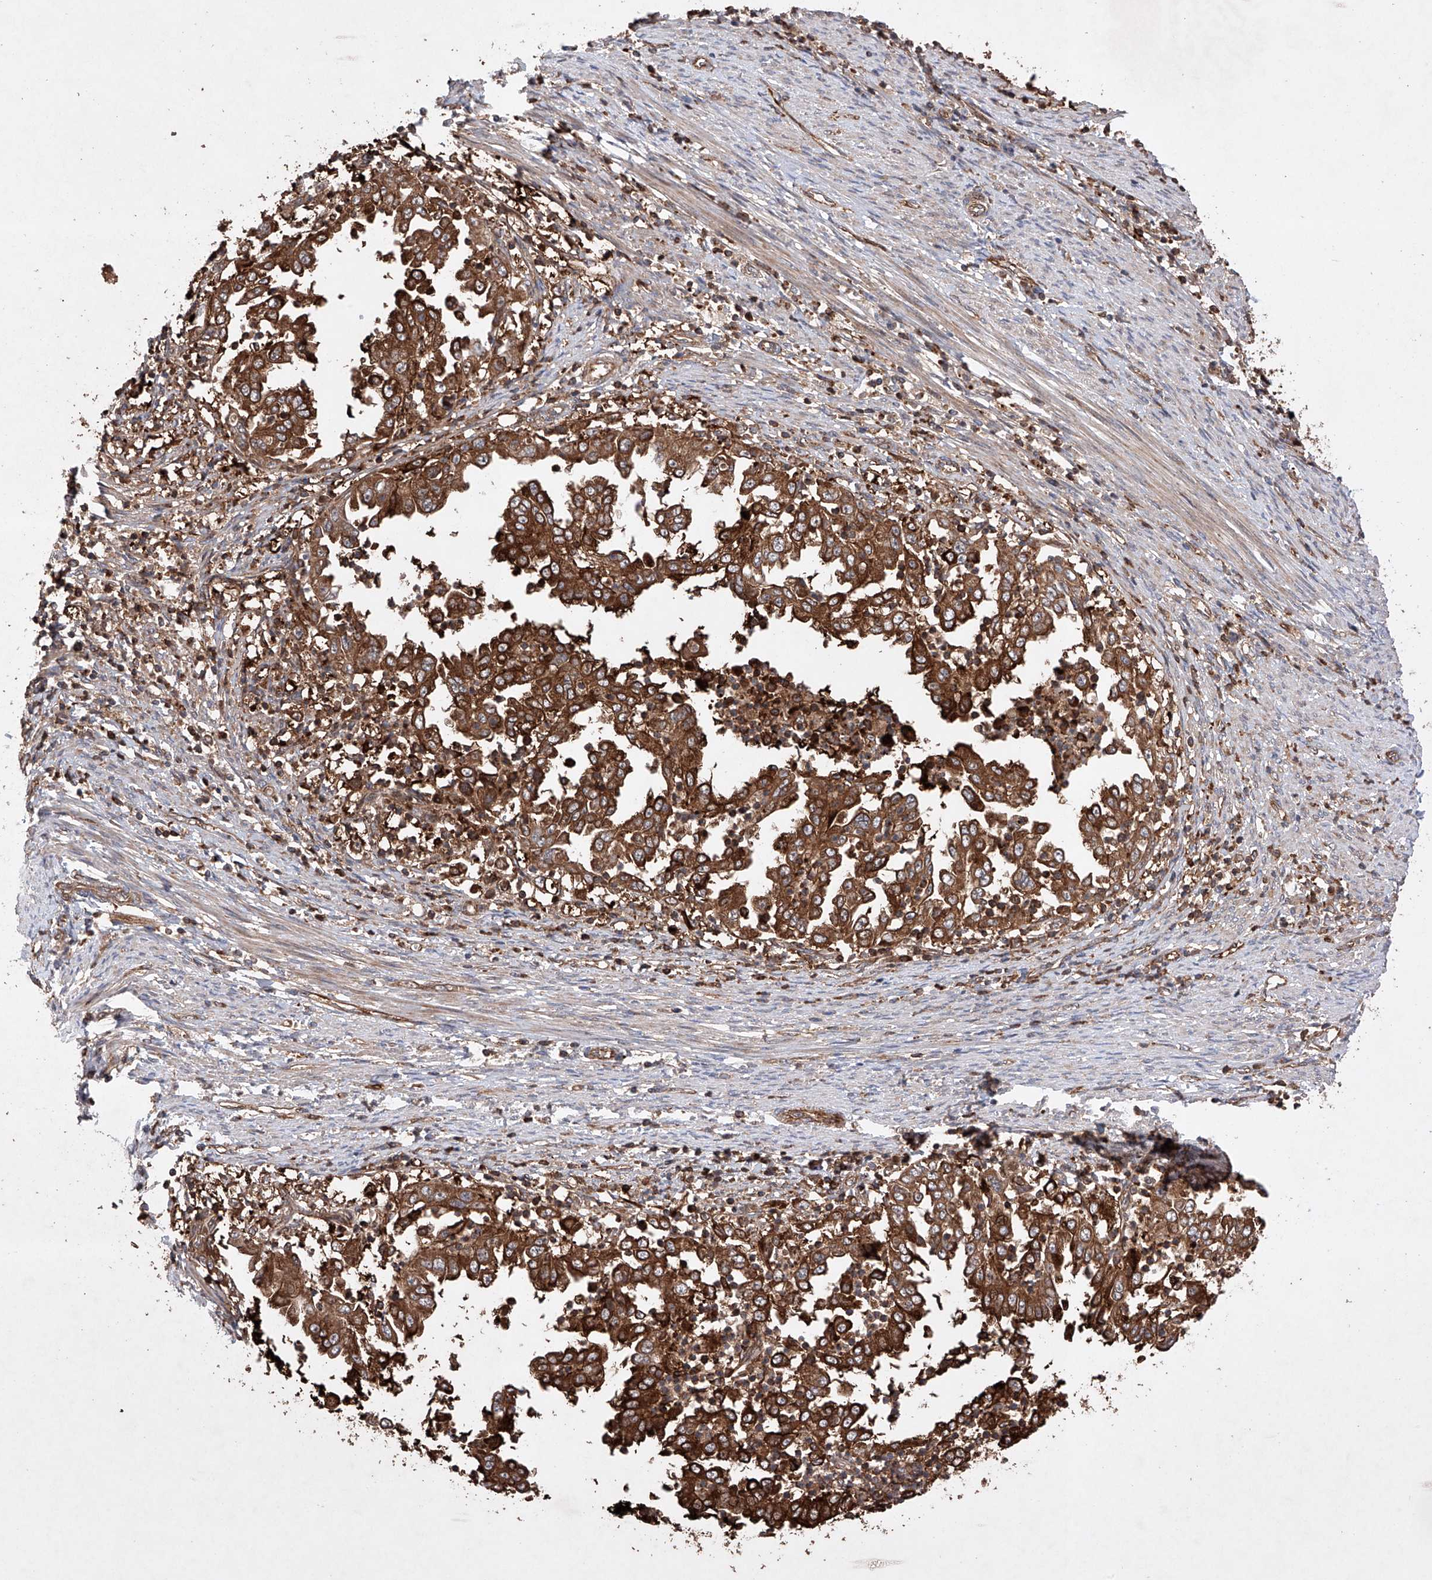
{"staining": {"intensity": "strong", "quantity": ">75%", "location": "cytoplasmic/membranous"}, "tissue": "endometrial cancer", "cell_type": "Tumor cells", "image_type": "cancer", "snomed": [{"axis": "morphology", "description": "Adenocarcinoma, NOS"}, {"axis": "topography", "description": "Endometrium"}], "caption": "Immunohistochemistry (IHC) (DAB) staining of human endometrial cancer exhibits strong cytoplasmic/membranous protein expression in about >75% of tumor cells.", "gene": "TIMM23", "patient": {"sex": "female", "age": 85}}